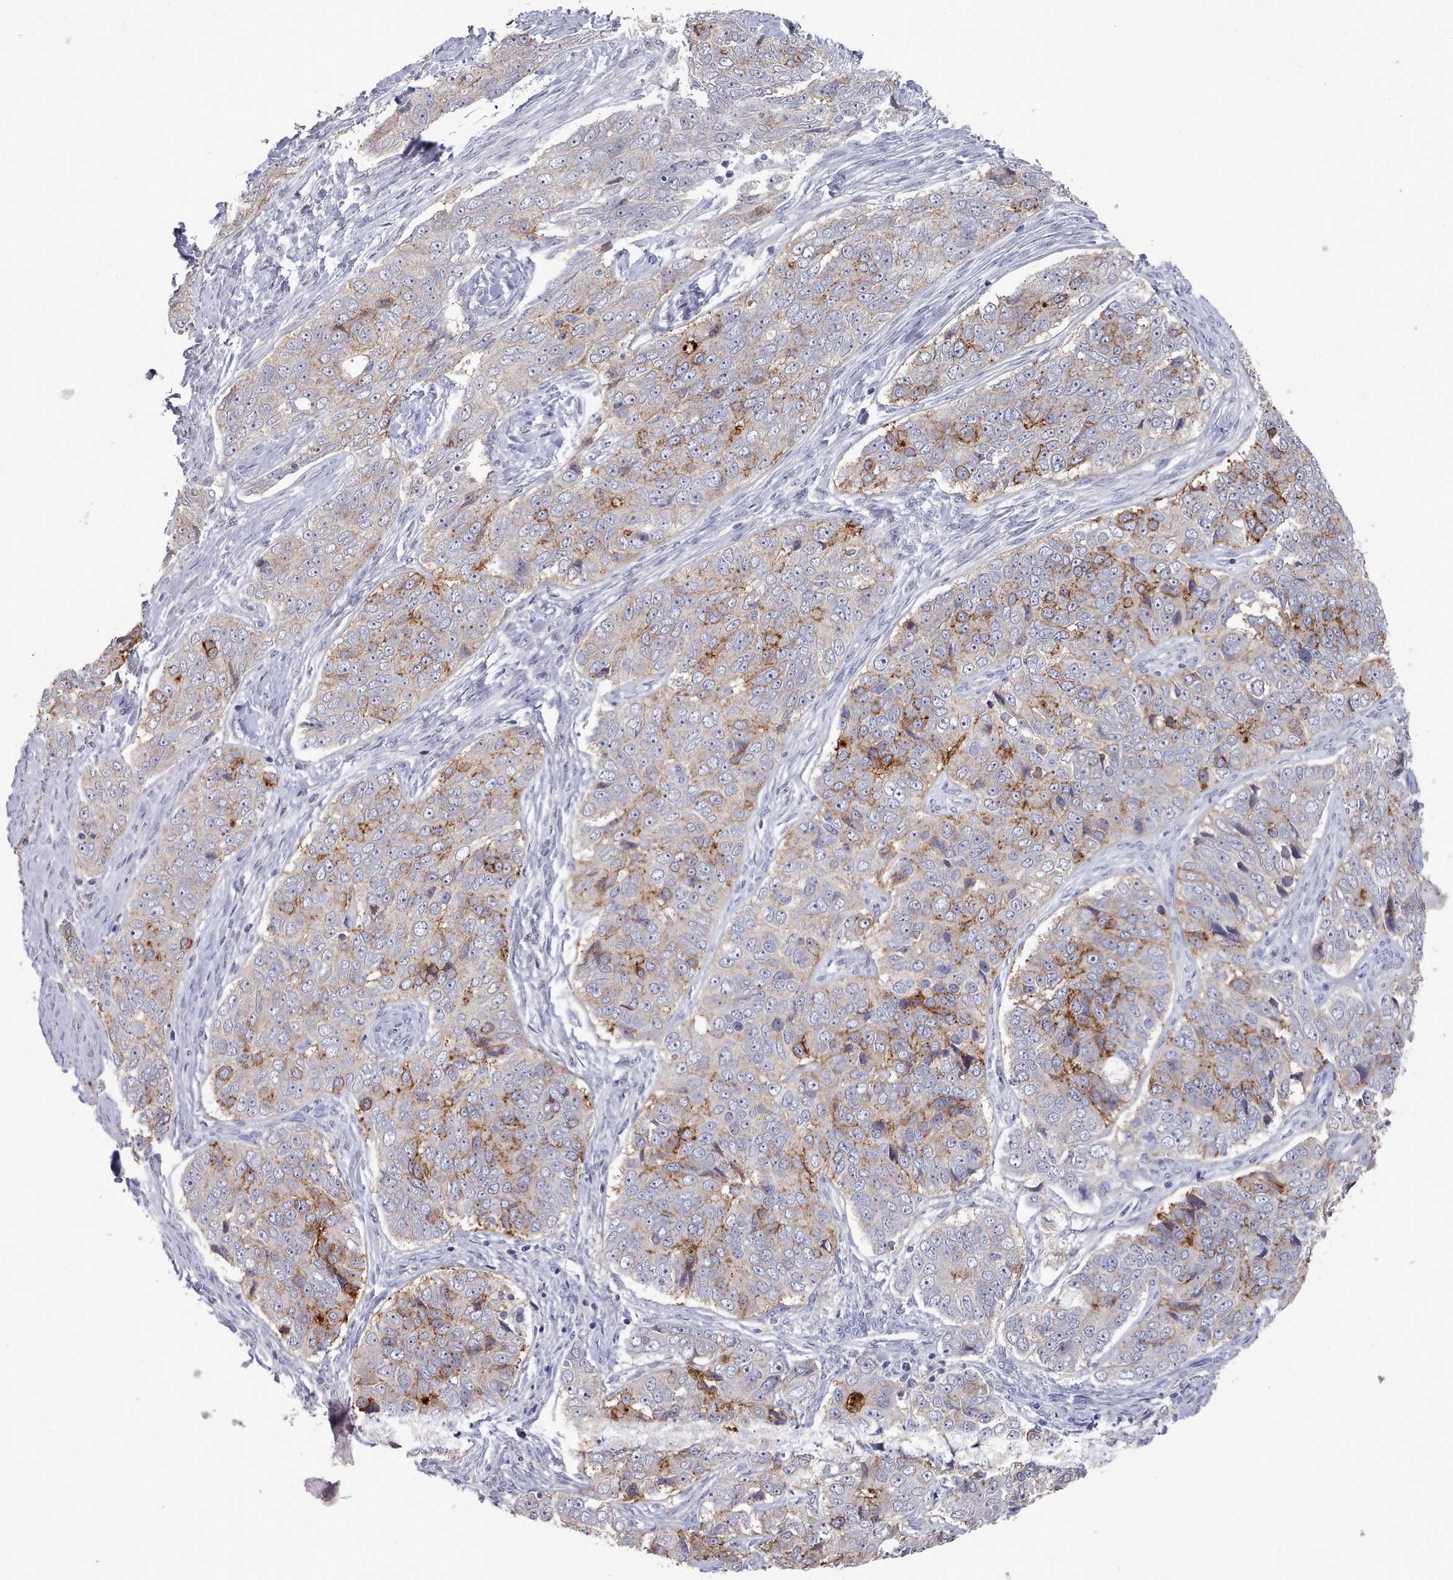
{"staining": {"intensity": "strong", "quantity": "25%-75%", "location": "cytoplasmic/membranous"}, "tissue": "ovarian cancer", "cell_type": "Tumor cells", "image_type": "cancer", "snomed": [{"axis": "morphology", "description": "Carcinoma, endometroid"}, {"axis": "topography", "description": "Ovary"}], "caption": "Immunohistochemical staining of endometroid carcinoma (ovarian) exhibits high levels of strong cytoplasmic/membranous staining in approximately 25%-75% of tumor cells.", "gene": "PROM2", "patient": {"sex": "female", "age": 51}}